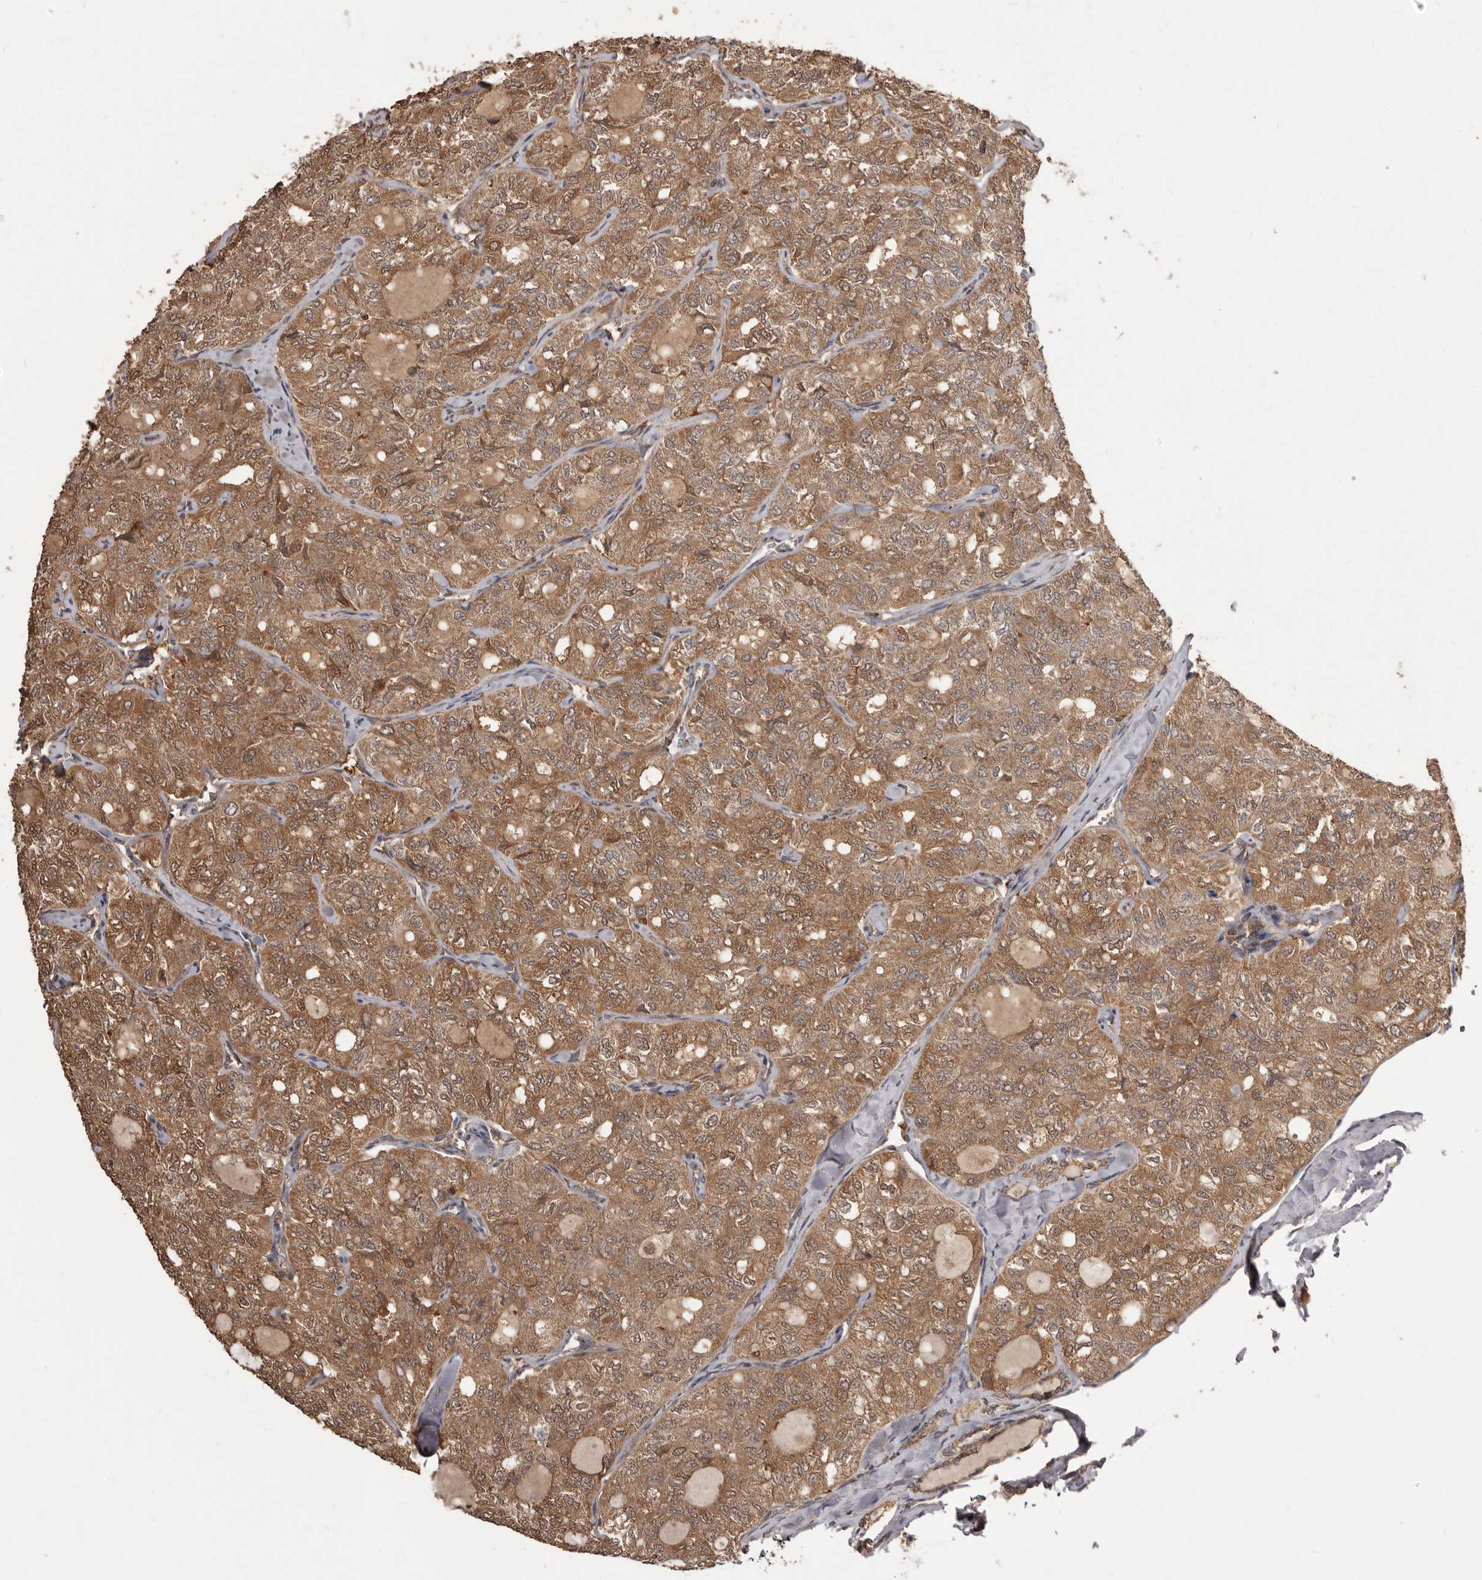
{"staining": {"intensity": "moderate", "quantity": ">75%", "location": "cytoplasmic/membranous"}, "tissue": "thyroid cancer", "cell_type": "Tumor cells", "image_type": "cancer", "snomed": [{"axis": "morphology", "description": "Follicular adenoma carcinoma, NOS"}, {"axis": "topography", "description": "Thyroid gland"}], "caption": "A photomicrograph of follicular adenoma carcinoma (thyroid) stained for a protein exhibits moderate cytoplasmic/membranous brown staining in tumor cells.", "gene": "SLC22A3", "patient": {"sex": "male", "age": 75}}